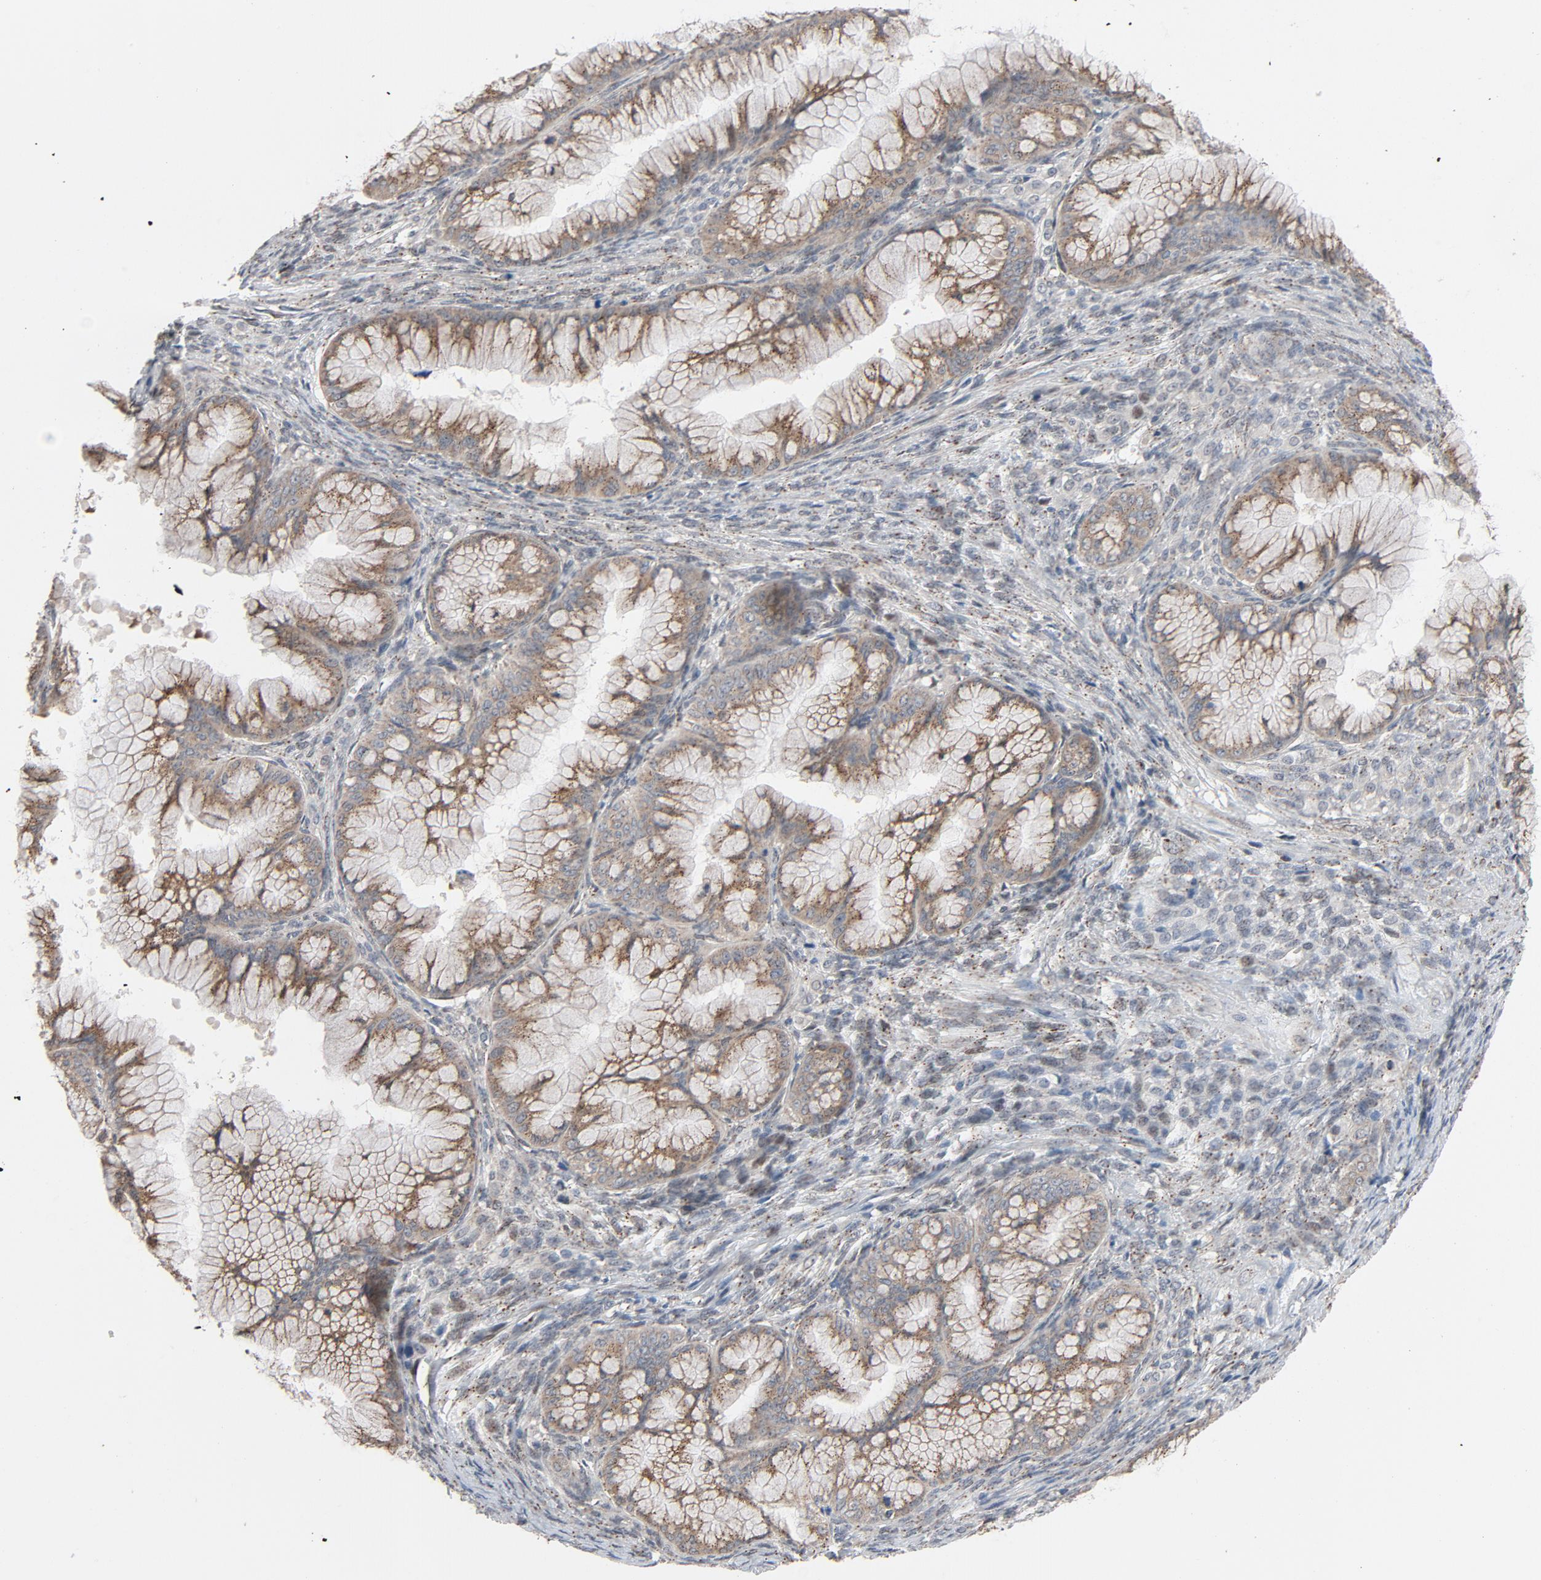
{"staining": {"intensity": "weak", "quantity": ">75%", "location": "cytoplasmic/membranous"}, "tissue": "ovarian cancer", "cell_type": "Tumor cells", "image_type": "cancer", "snomed": [{"axis": "morphology", "description": "Cystadenocarcinoma, mucinous, NOS"}, {"axis": "topography", "description": "Ovary"}], "caption": "Protein expression analysis of human mucinous cystadenocarcinoma (ovarian) reveals weak cytoplasmic/membranous expression in about >75% of tumor cells.", "gene": "RPL12", "patient": {"sex": "female", "age": 63}}